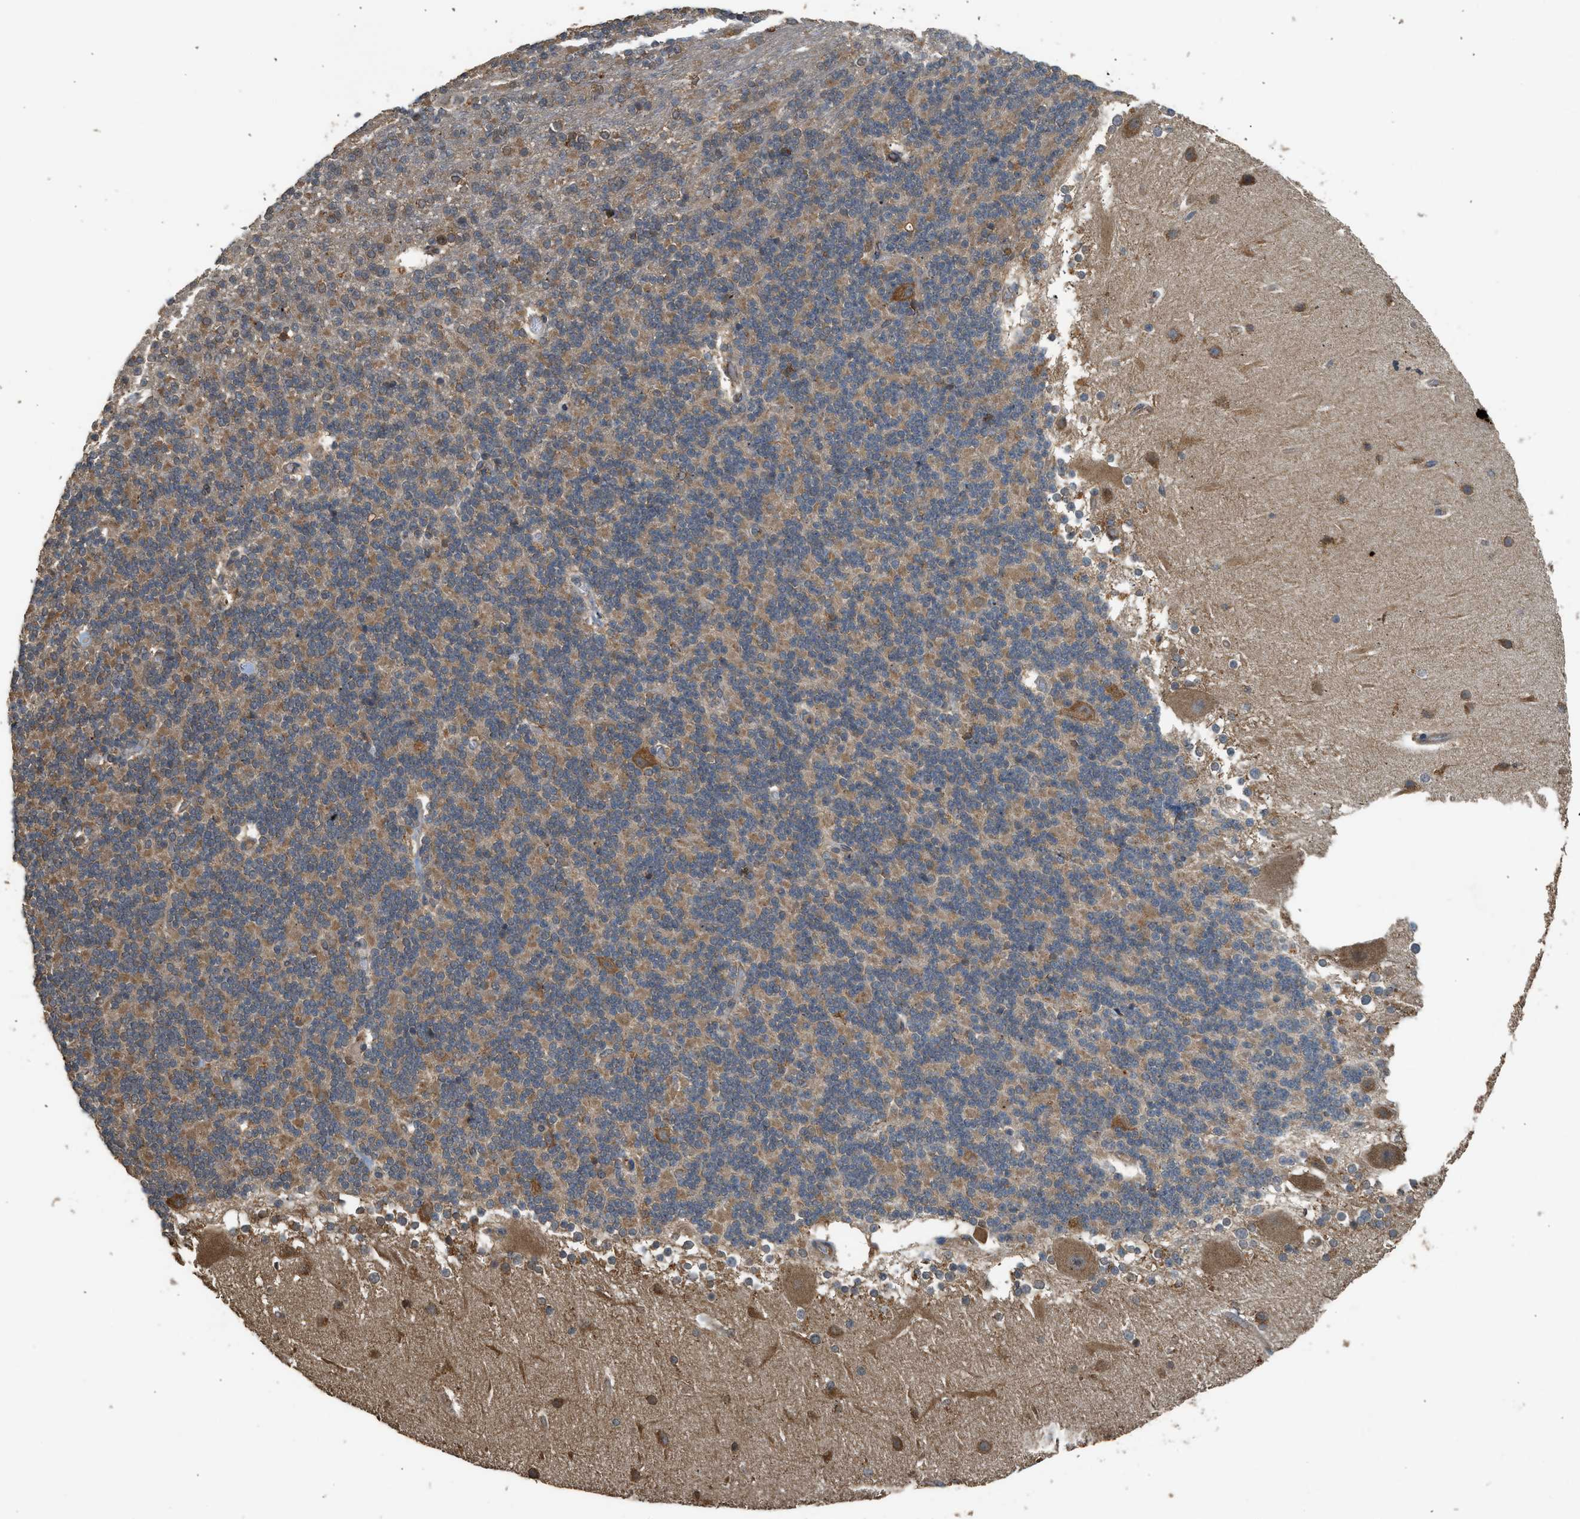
{"staining": {"intensity": "moderate", "quantity": "25%-75%", "location": "cytoplasmic/membranous"}, "tissue": "cerebellum", "cell_type": "Cells in granular layer", "image_type": "normal", "snomed": [{"axis": "morphology", "description": "Normal tissue, NOS"}, {"axis": "topography", "description": "Cerebellum"}], "caption": "Cerebellum stained with DAB immunohistochemistry (IHC) exhibits medium levels of moderate cytoplasmic/membranous positivity in about 25%-75% of cells in granular layer.", "gene": "HIP1R", "patient": {"sex": "female", "age": 19}}